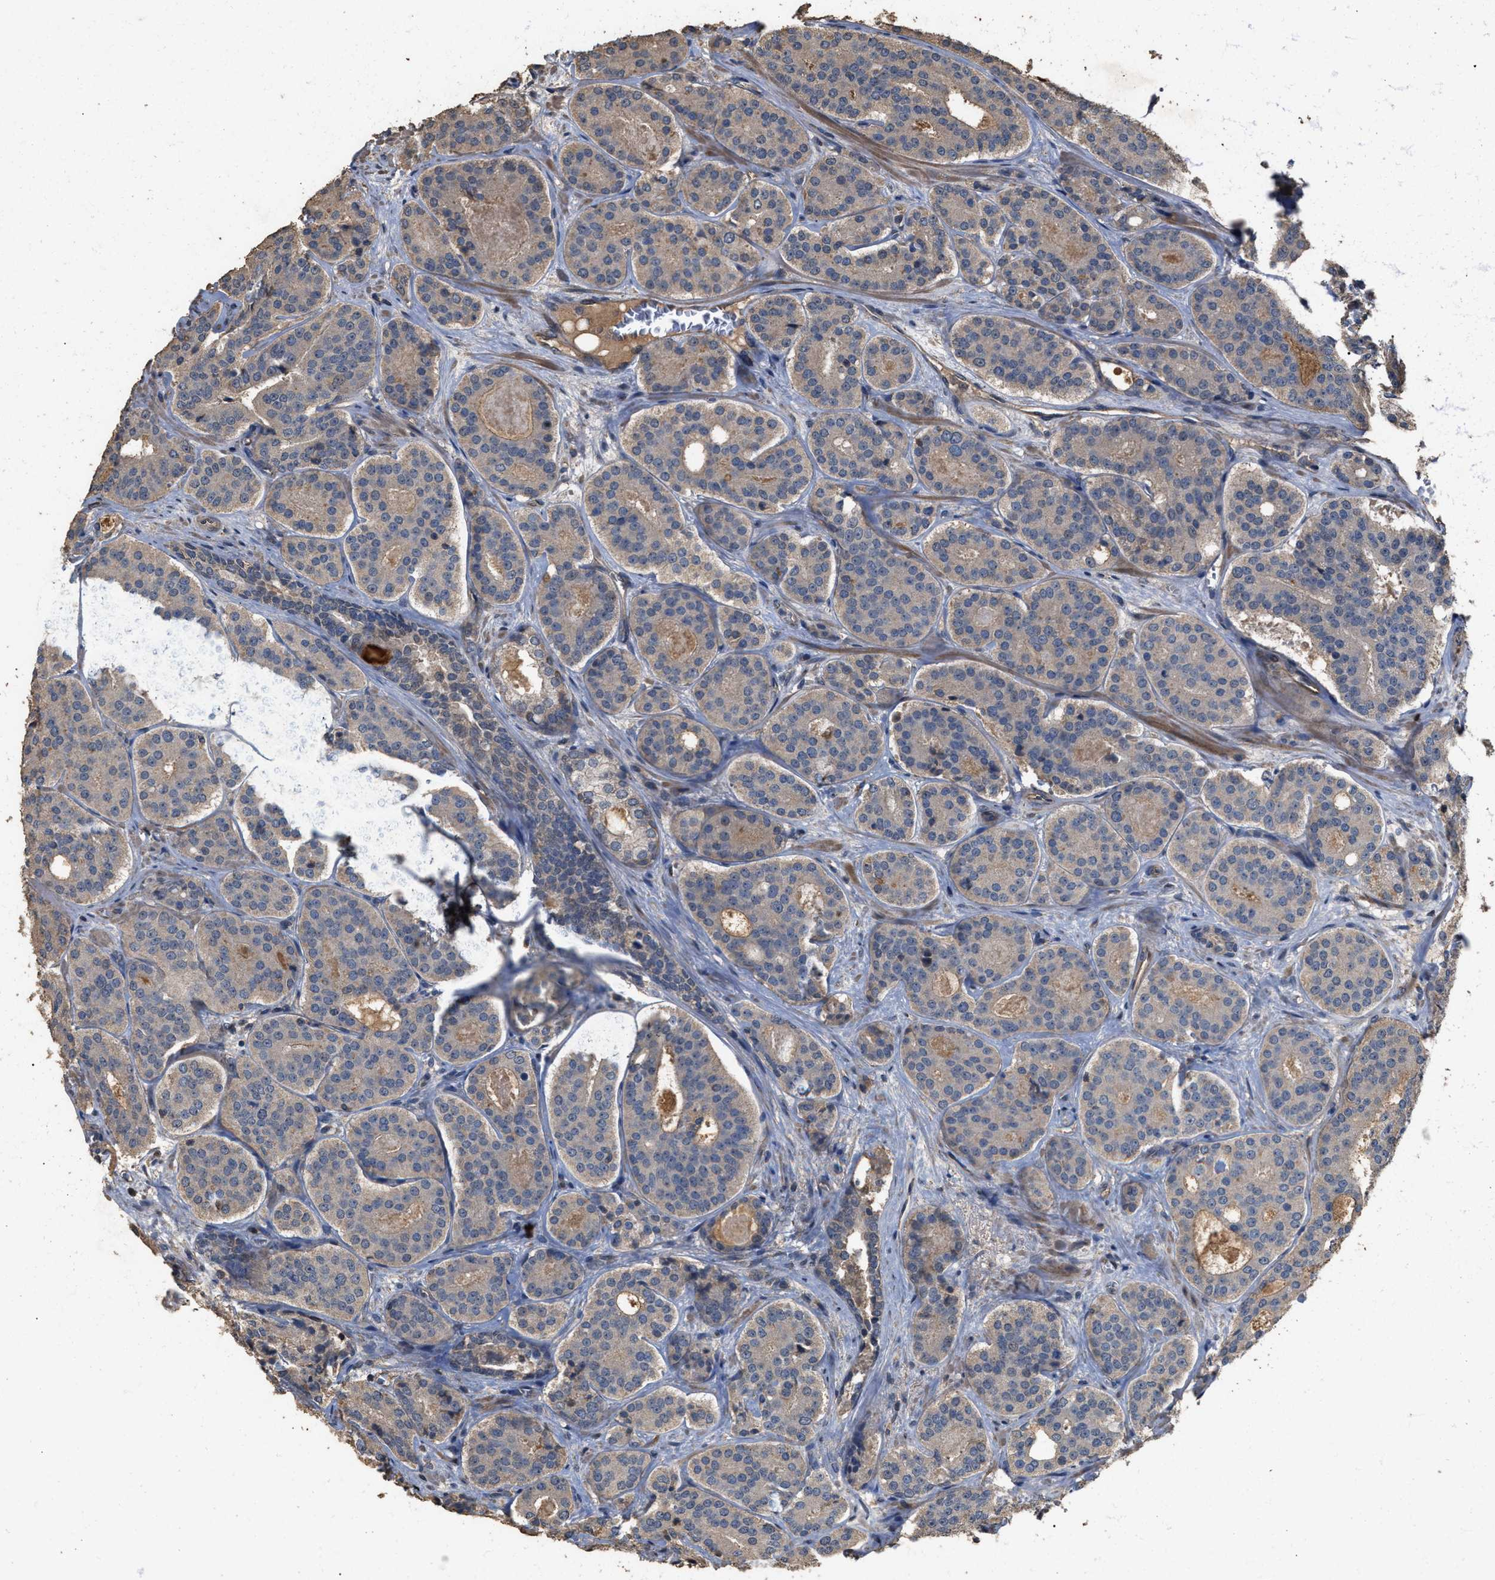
{"staining": {"intensity": "weak", "quantity": ">75%", "location": "cytoplasmic/membranous"}, "tissue": "prostate cancer", "cell_type": "Tumor cells", "image_type": "cancer", "snomed": [{"axis": "morphology", "description": "Adenocarcinoma, High grade"}, {"axis": "topography", "description": "Prostate"}], "caption": "The photomicrograph demonstrates a brown stain indicating the presence of a protein in the cytoplasmic/membranous of tumor cells in prostate adenocarcinoma (high-grade).", "gene": "HTRA3", "patient": {"sex": "male", "age": 60}}